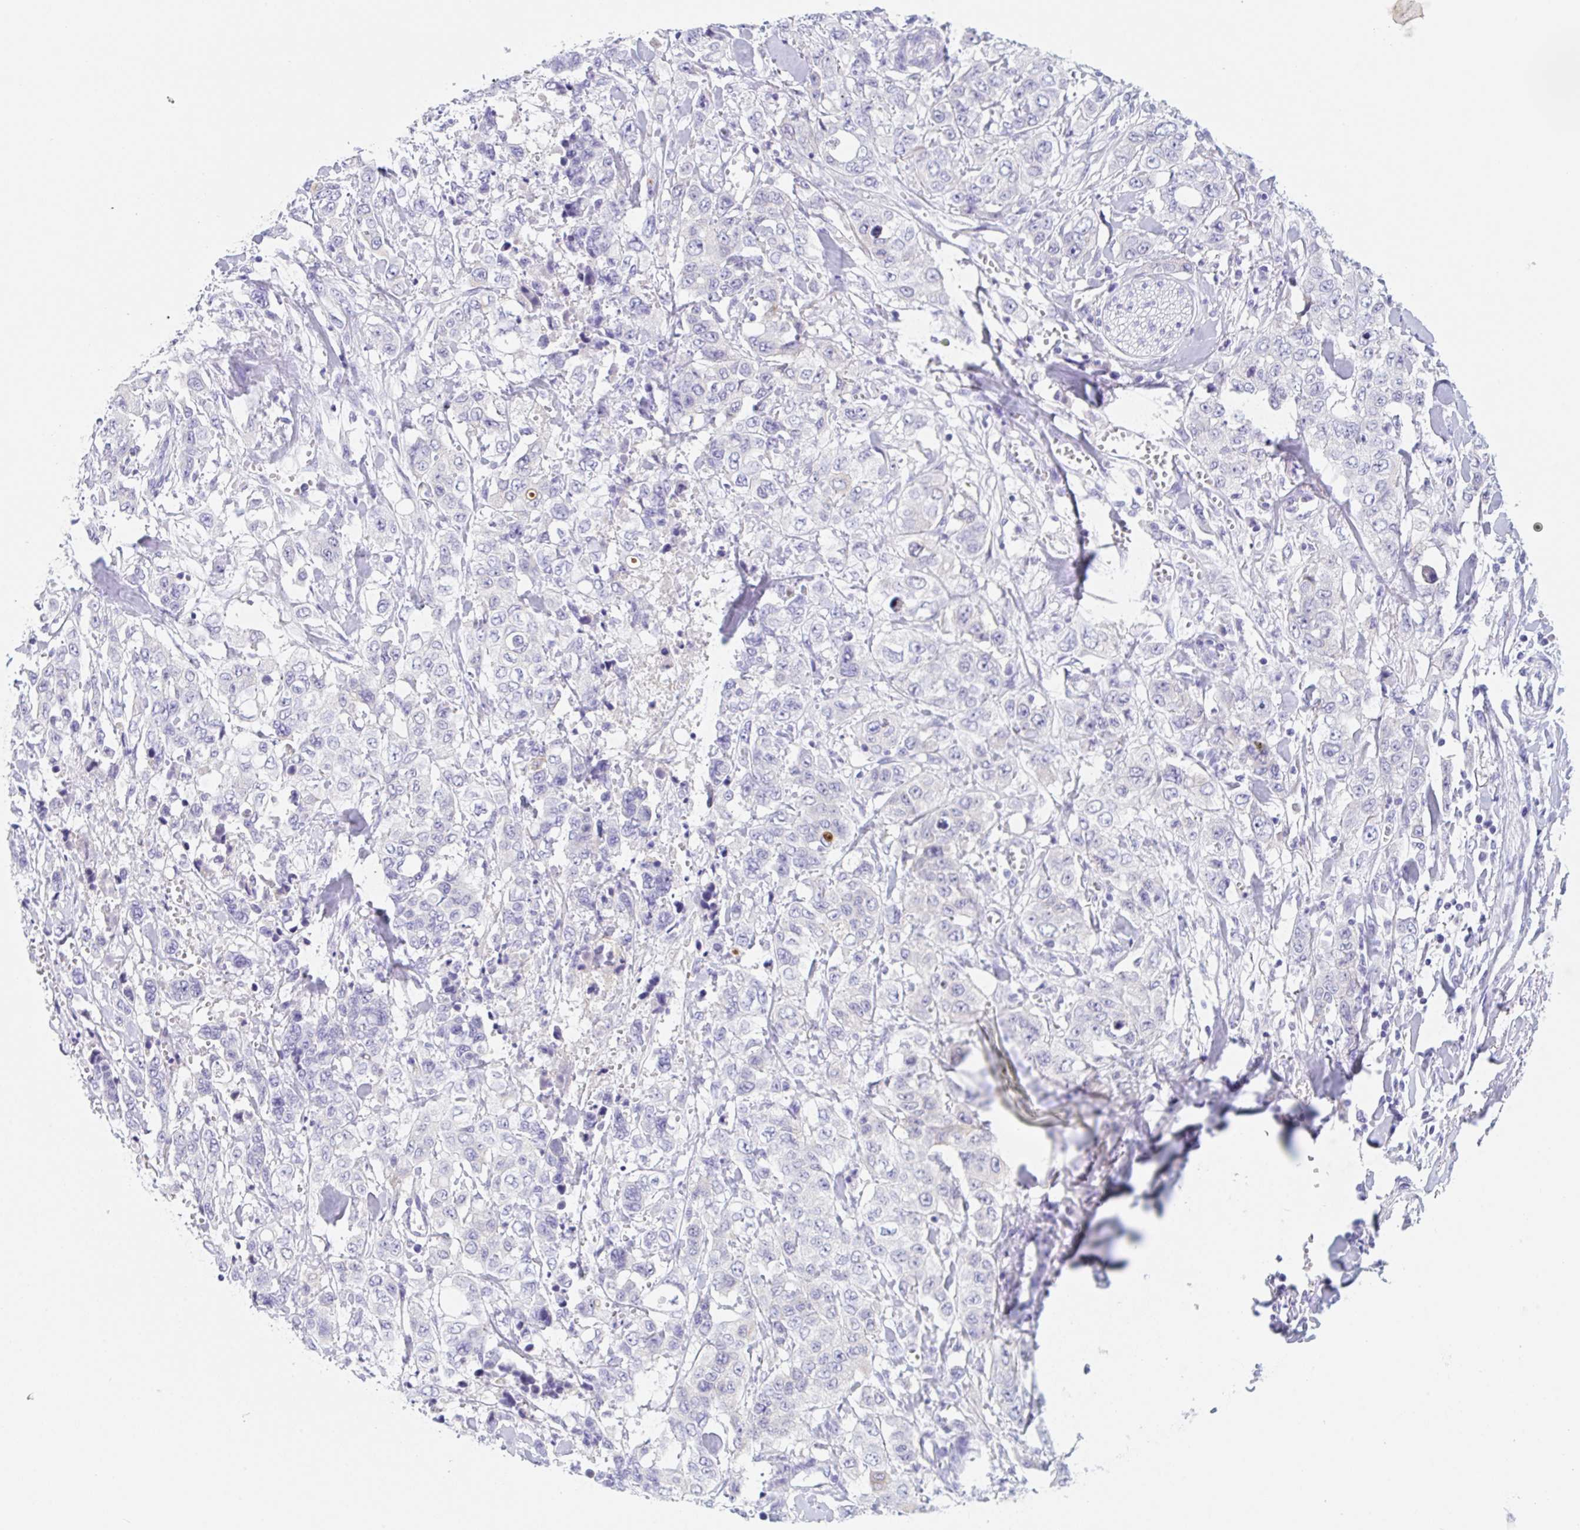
{"staining": {"intensity": "negative", "quantity": "none", "location": "none"}, "tissue": "stomach cancer", "cell_type": "Tumor cells", "image_type": "cancer", "snomed": [{"axis": "morphology", "description": "Adenocarcinoma, NOS"}, {"axis": "topography", "description": "Stomach, upper"}], "caption": "Human stomach cancer (adenocarcinoma) stained for a protein using immunohistochemistry demonstrates no positivity in tumor cells.", "gene": "KLK8", "patient": {"sex": "male", "age": 62}}